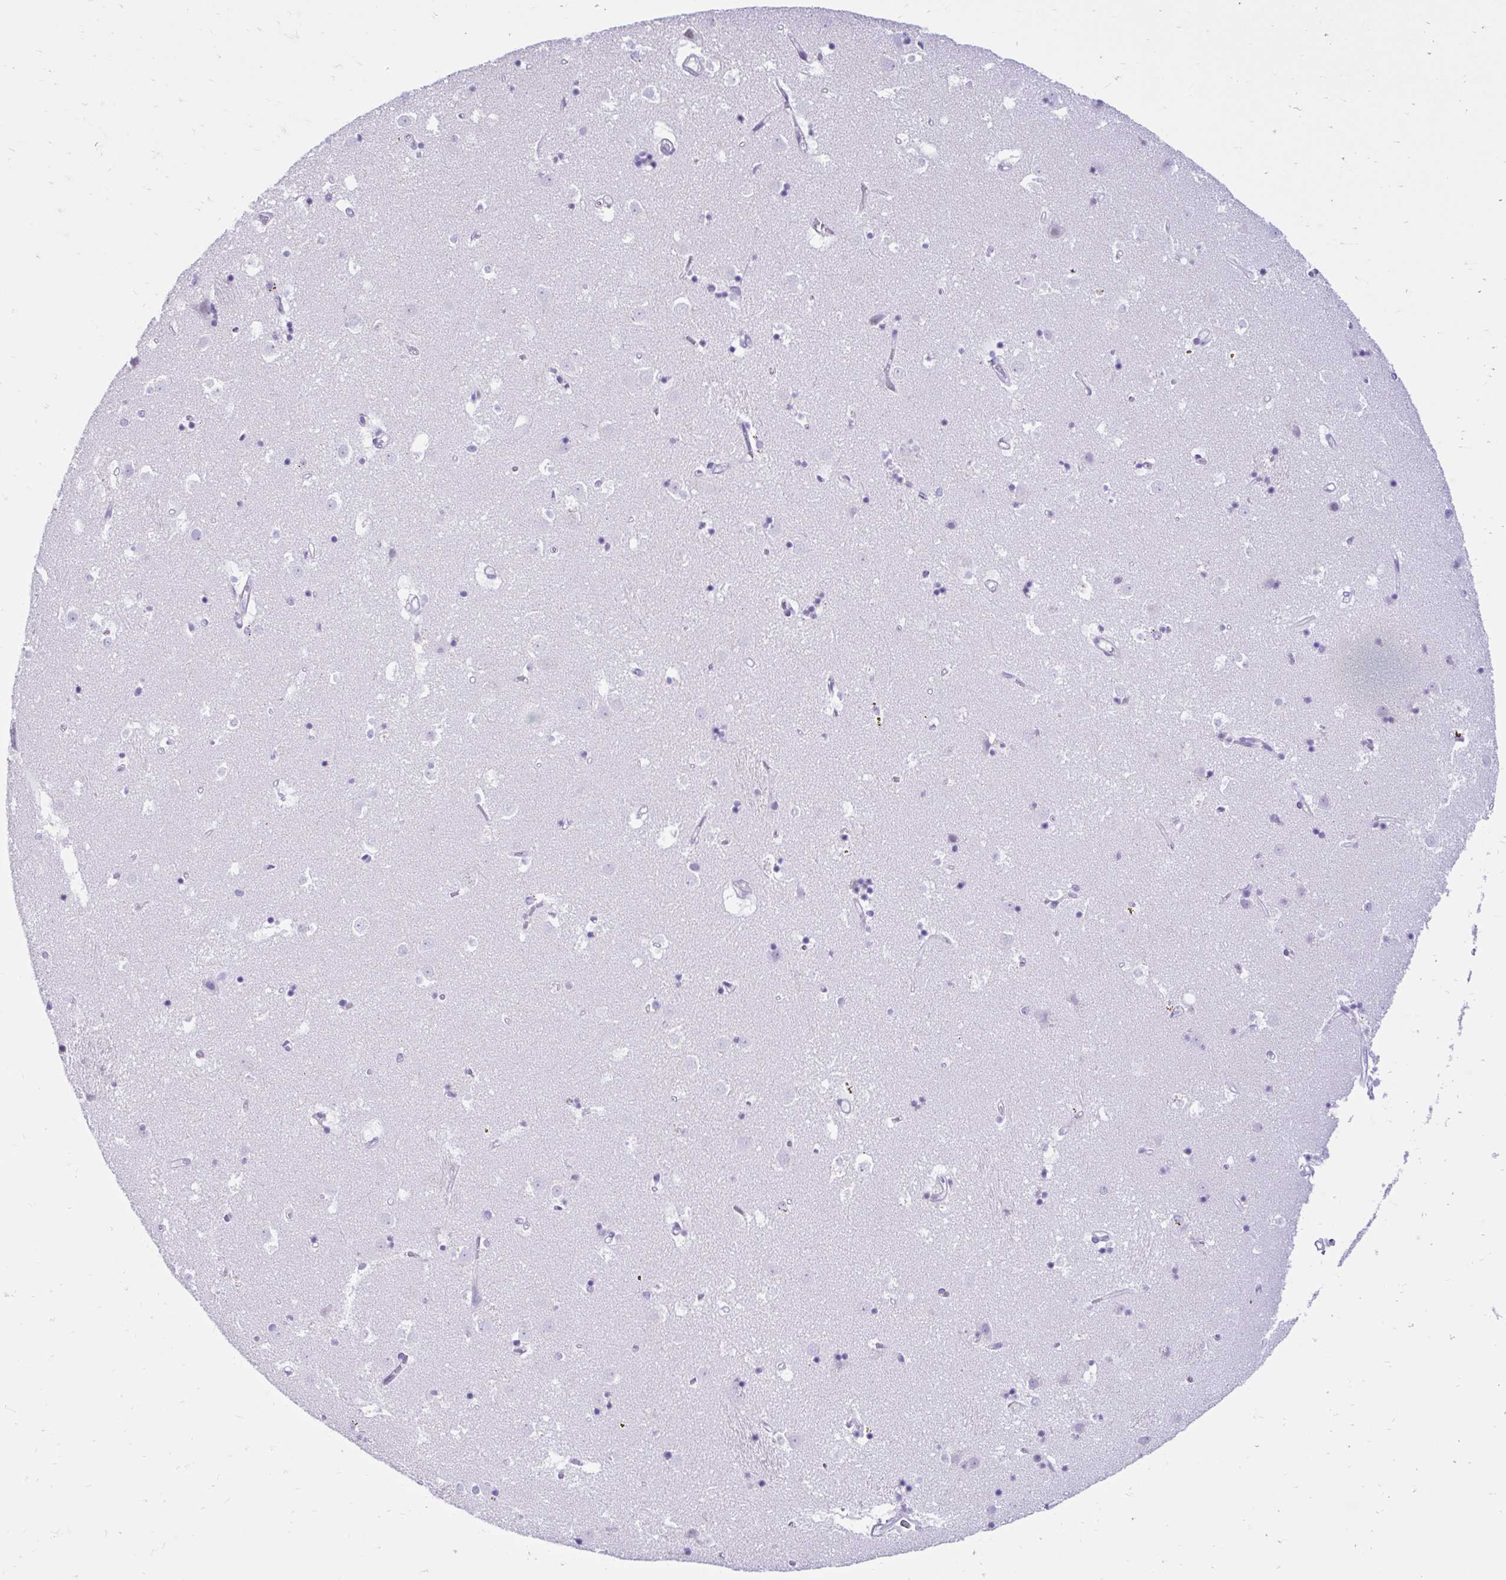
{"staining": {"intensity": "negative", "quantity": "none", "location": "none"}, "tissue": "caudate", "cell_type": "Glial cells", "image_type": "normal", "snomed": [{"axis": "morphology", "description": "Normal tissue, NOS"}, {"axis": "topography", "description": "Lateral ventricle wall"}], "caption": "Immunohistochemistry of normal human caudate exhibits no positivity in glial cells.", "gene": "NHLH2", "patient": {"sex": "male", "age": 58}}